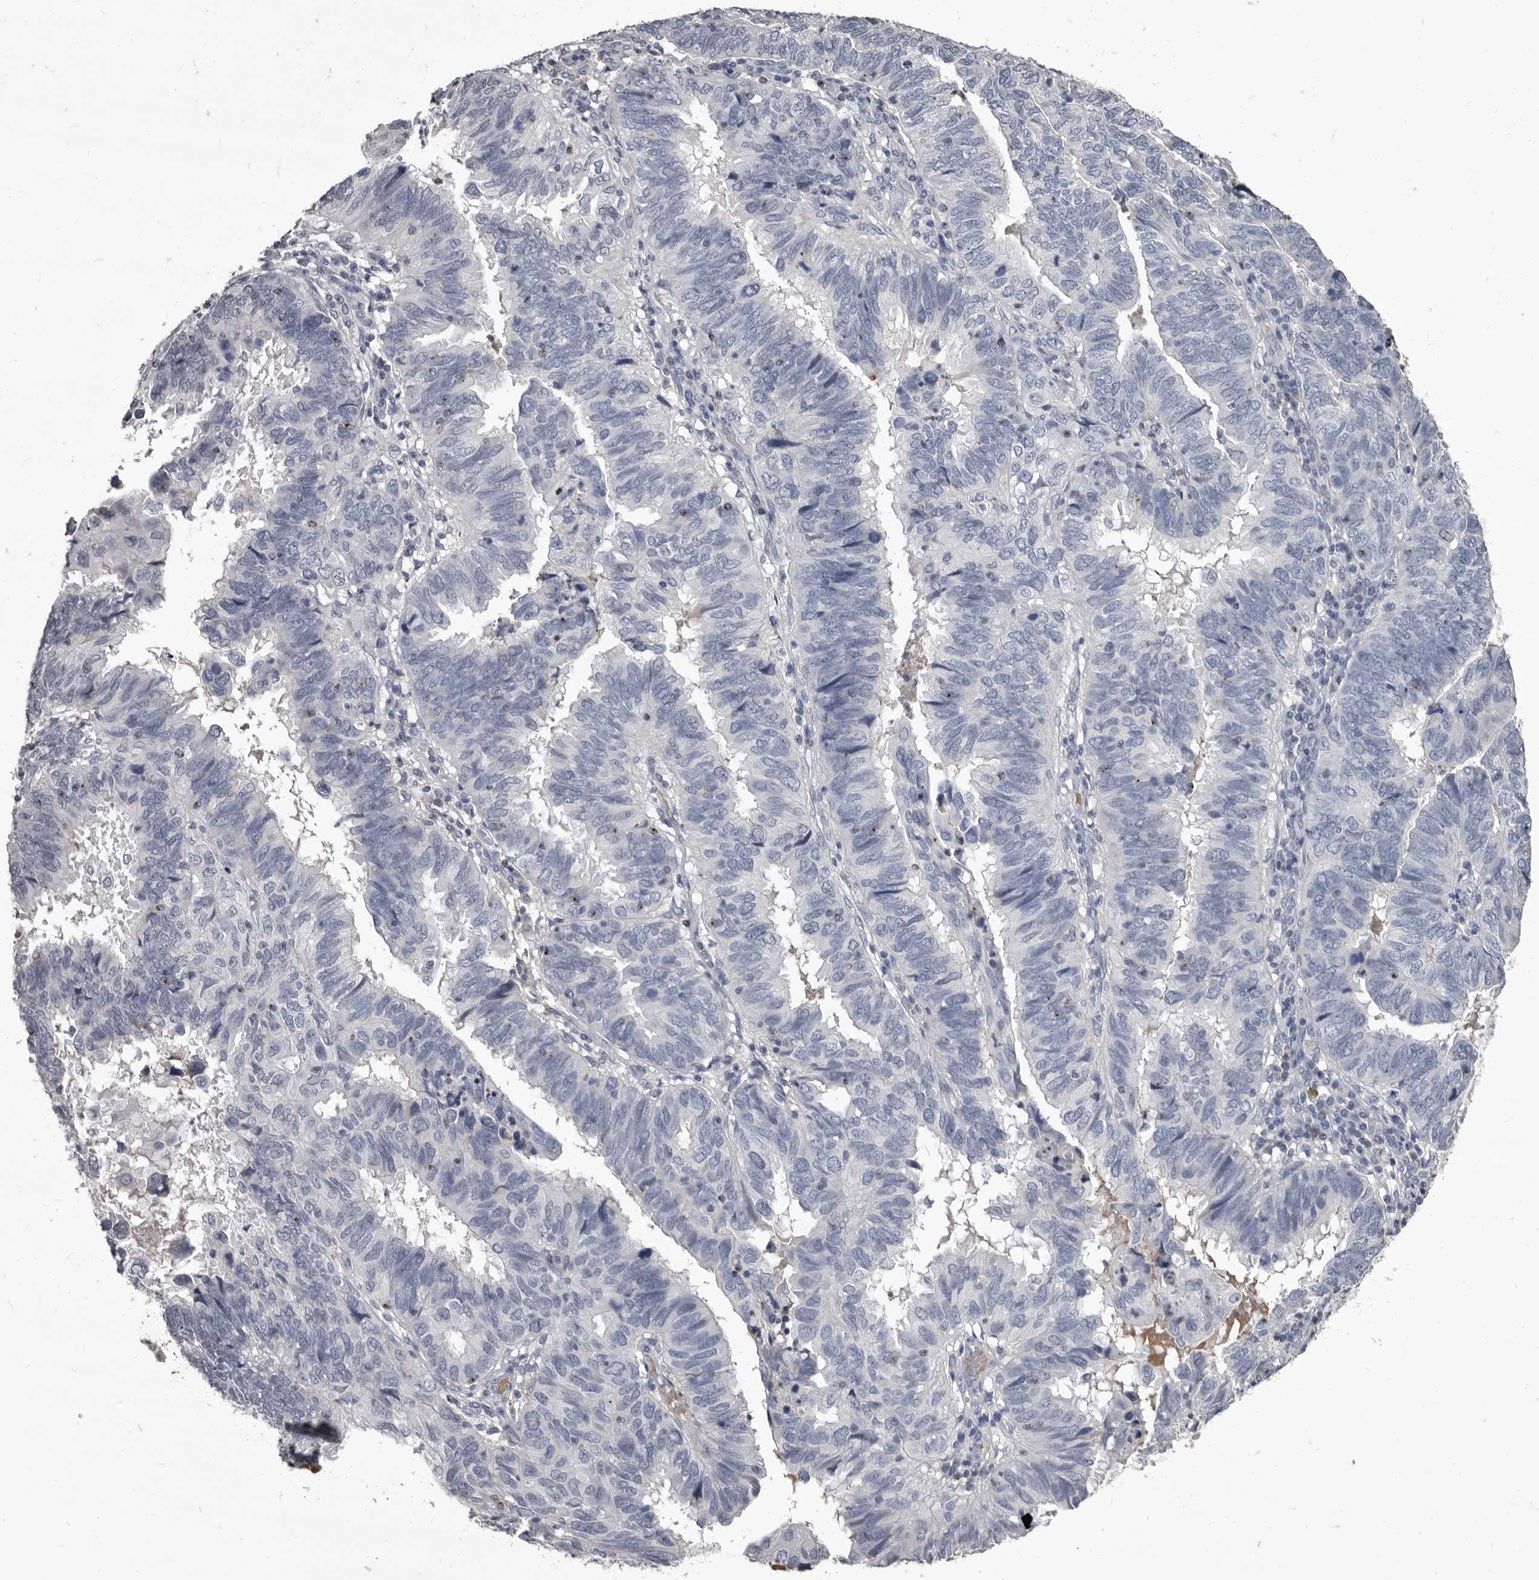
{"staining": {"intensity": "negative", "quantity": "none", "location": "none"}, "tissue": "endometrial cancer", "cell_type": "Tumor cells", "image_type": "cancer", "snomed": [{"axis": "morphology", "description": "Adenocarcinoma, NOS"}, {"axis": "topography", "description": "Uterus"}], "caption": "The immunohistochemistry (IHC) photomicrograph has no significant staining in tumor cells of adenocarcinoma (endometrial) tissue. (Stains: DAB (3,3'-diaminobenzidine) IHC with hematoxylin counter stain, Microscopy: brightfield microscopy at high magnification).", "gene": "GZMH", "patient": {"sex": "female", "age": 77}}